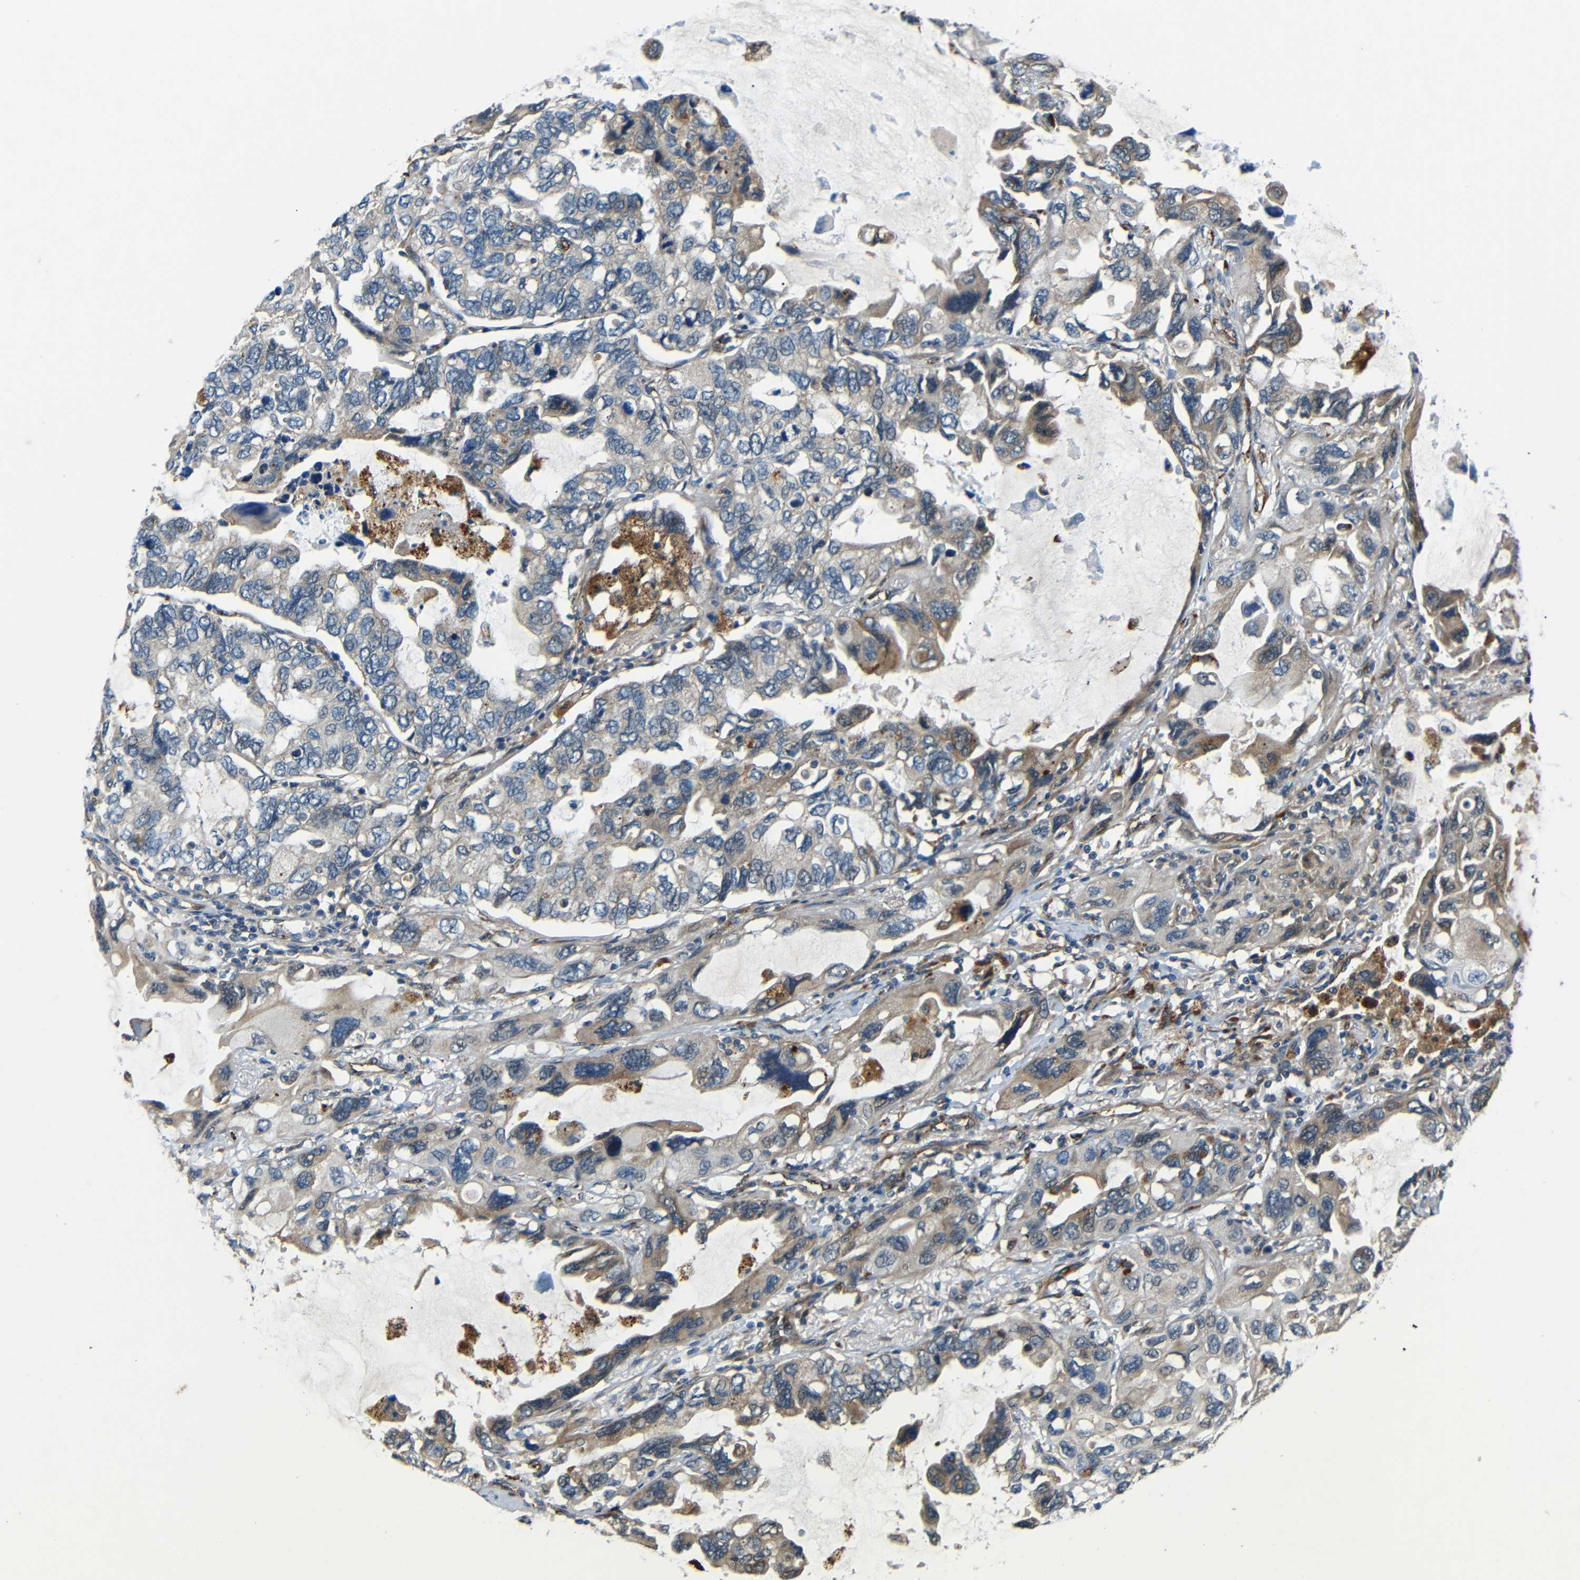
{"staining": {"intensity": "weak", "quantity": "25%-75%", "location": "cytoplasmic/membranous"}, "tissue": "lung cancer", "cell_type": "Tumor cells", "image_type": "cancer", "snomed": [{"axis": "morphology", "description": "Squamous cell carcinoma, NOS"}, {"axis": "topography", "description": "Lung"}], "caption": "This image displays immunohistochemistry staining of lung squamous cell carcinoma, with low weak cytoplasmic/membranous staining in about 25%-75% of tumor cells.", "gene": "ATP7A", "patient": {"sex": "female", "age": 73}}